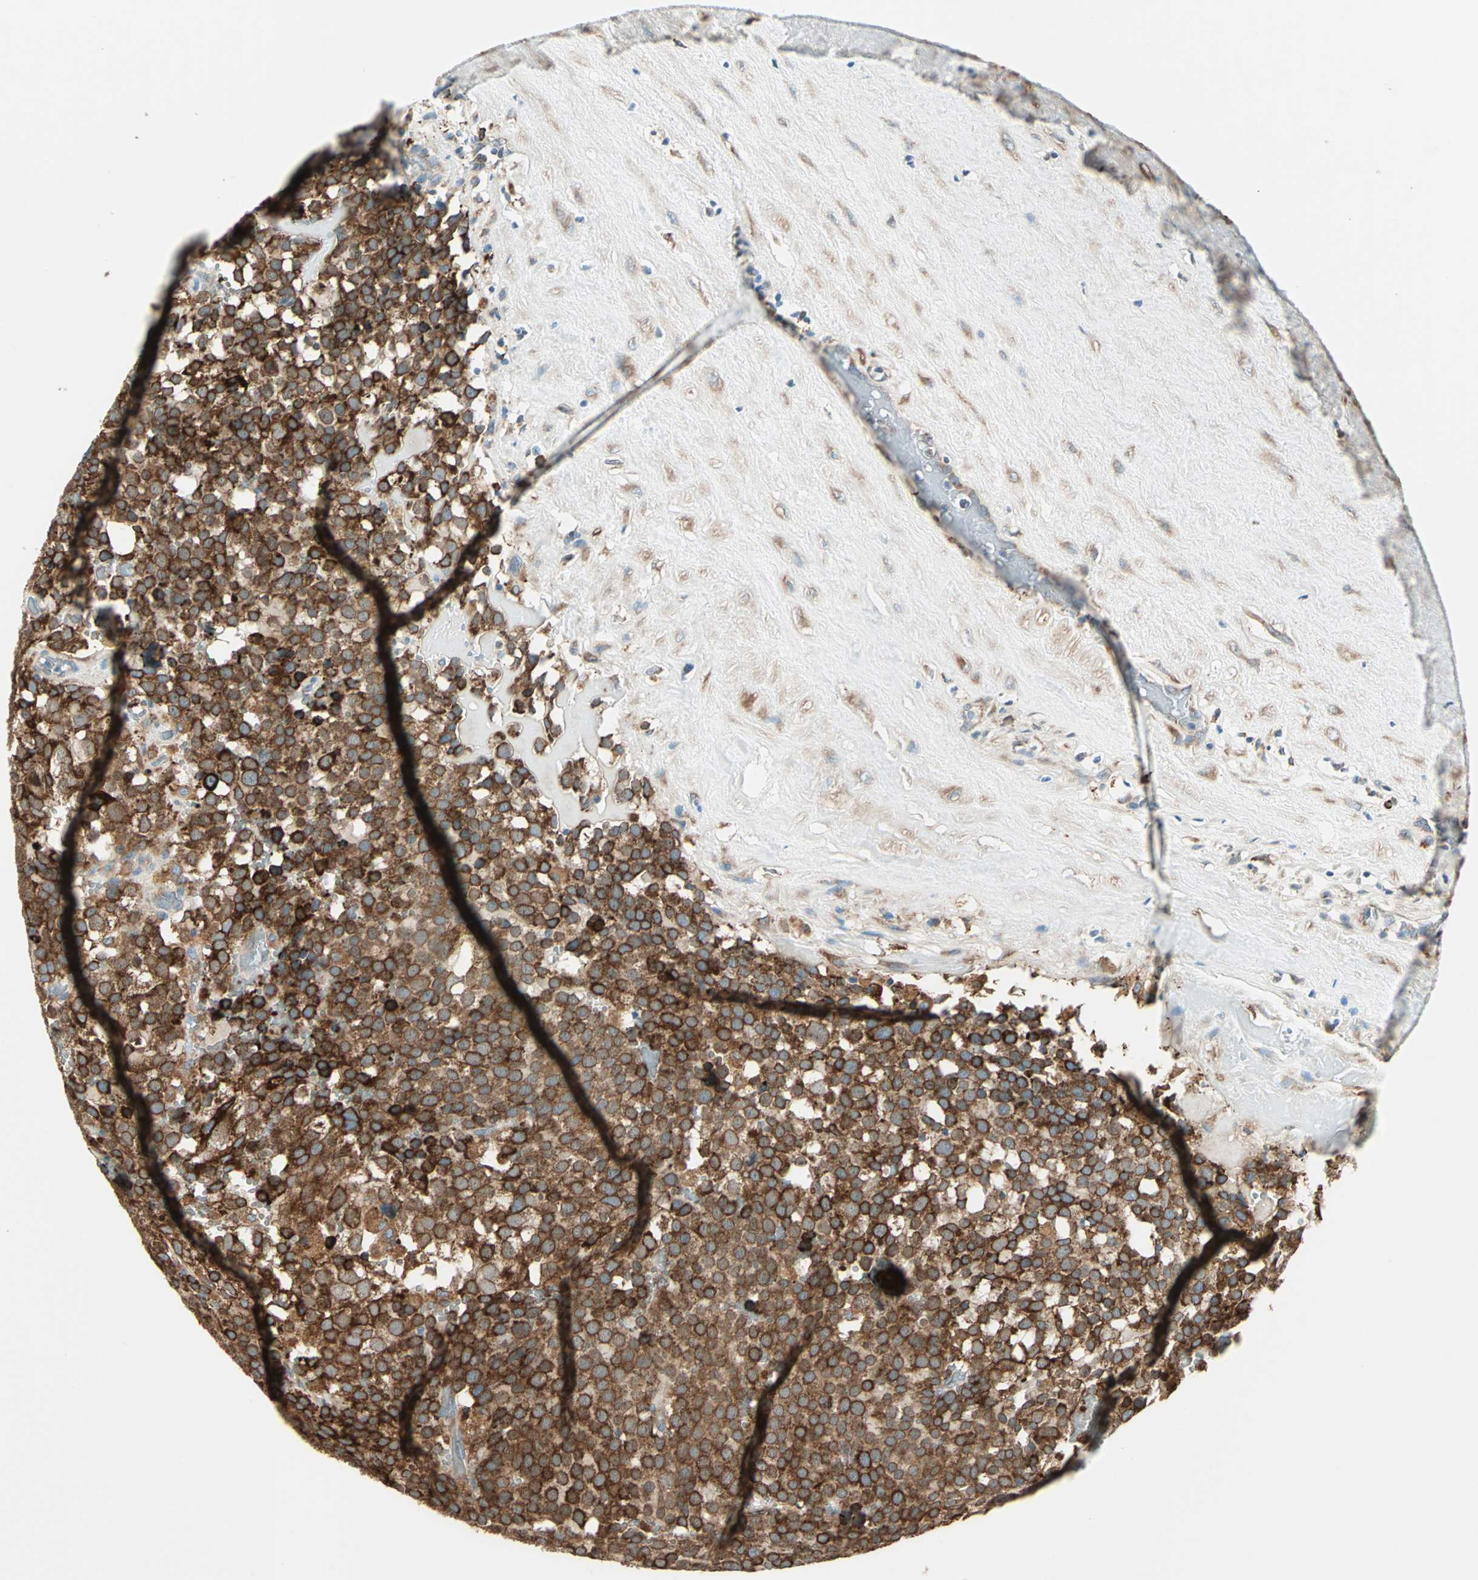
{"staining": {"intensity": "strong", "quantity": ">75%", "location": "cytoplasmic/membranous"}, "tissue": "testis cancer", "cell_type": "Tumor cells", "image_type": "cancer", "snomed": [{"axis": "morphology", "description": "Seminoma, NOS"}, {"axis": "topography", "description": "Testis"}], "caption": "IHC of human testis seminoma shows high levels of strong cytoplasmic/membranous expression in approximately >75% of tumor cells. The staining is performed using DAB brown chromogen to label protein expression. The nuclei are counter-stained blue using hematoxylin.", "gene": "PDIA4", "patient": {"sex": "male", "age": 71}}